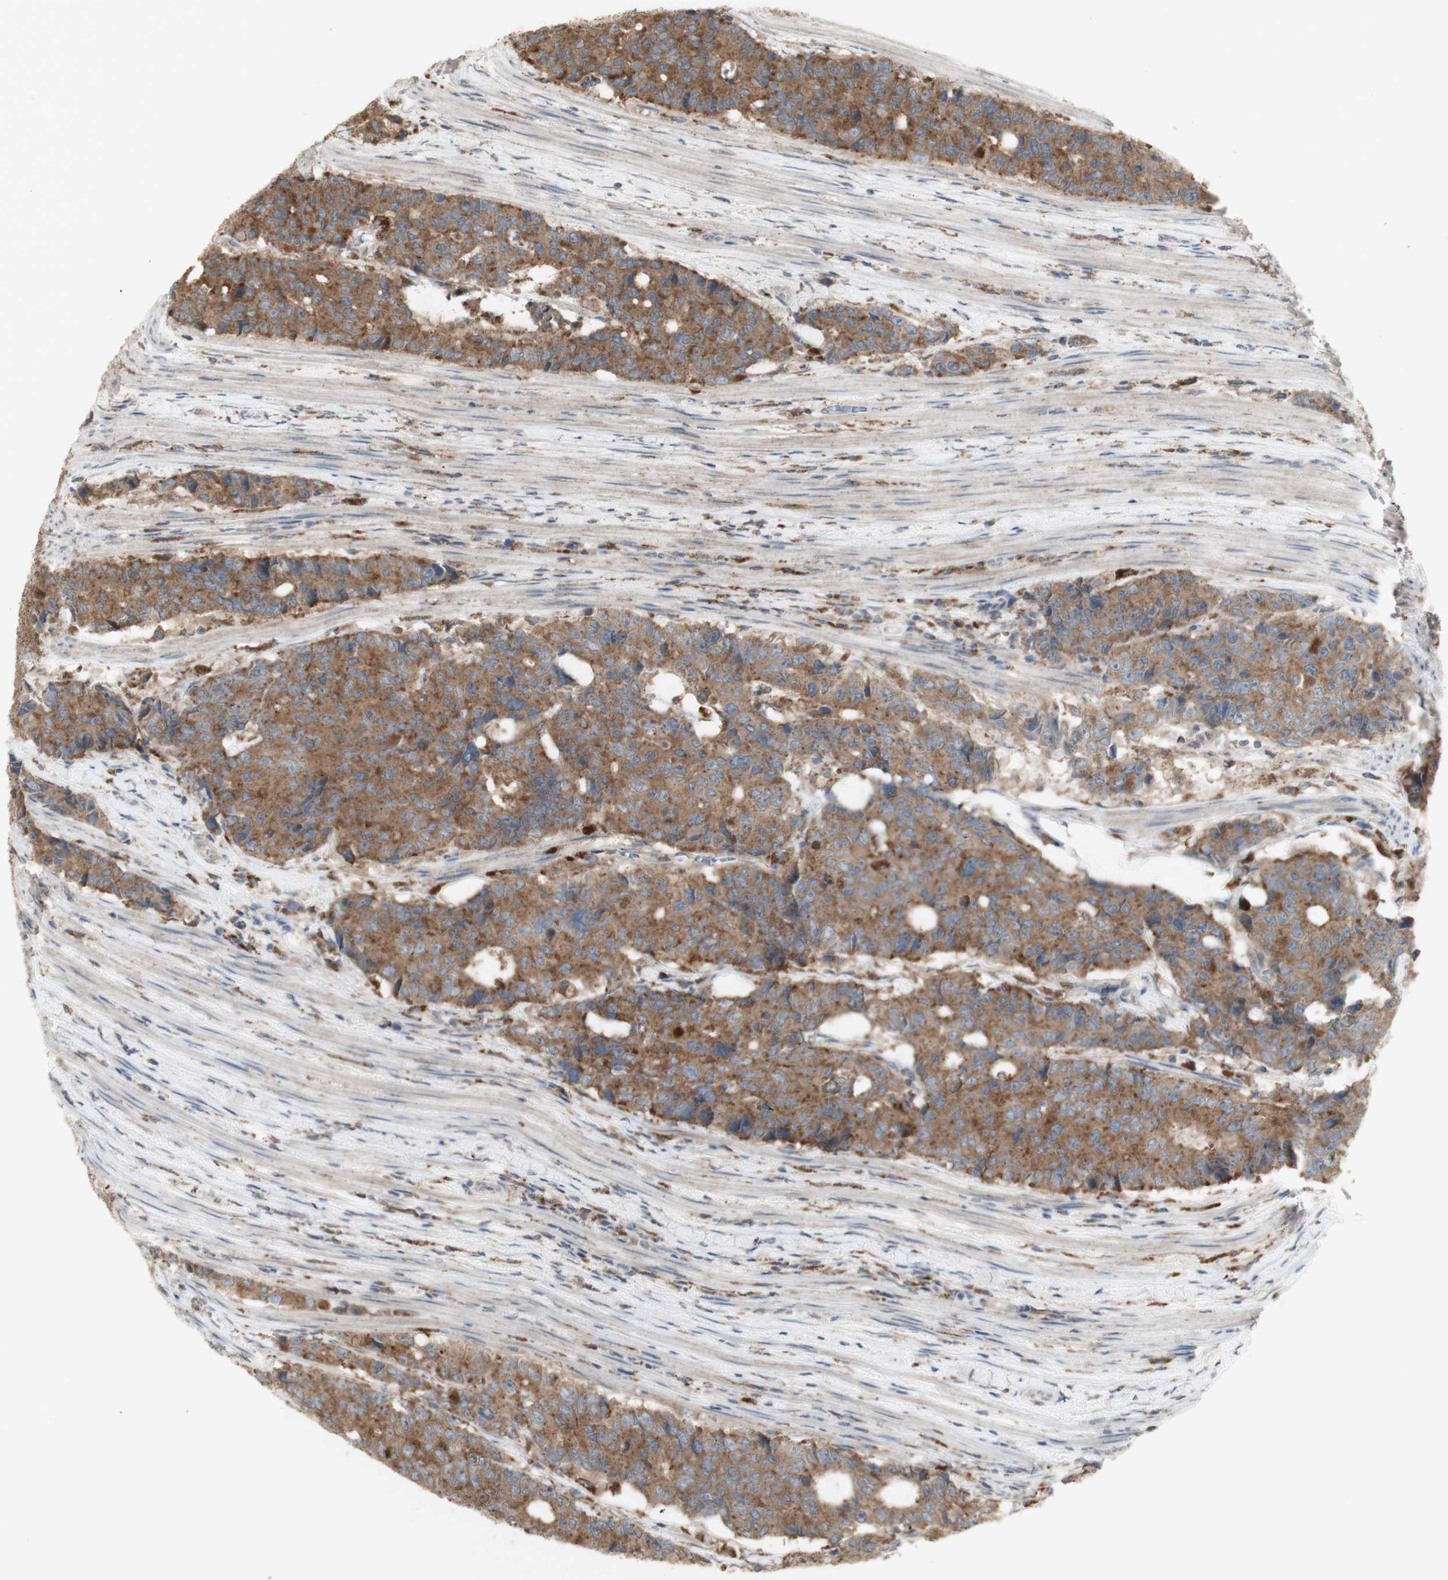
{"staining": {"intensity": "moderate", "quantity": ">75%", "location": "cytoplasmic/membranous"}, "tissue": "colorectal cancer", "cell_type": "Tumor cells", "image_type": "cancer", "snomed": [{"axis": "morphology", "description": "Adenocarcinoma, NOS"}, {"axis": "topography", "description": "Colon"}], "caption": "Immunohistochemical staining of adenocarcinoma (colorectal) demonstrates medium levels of moderate cytoplasmic/membranous expression in approximately >75% of tumor cells. (brown staining indicates protein expression, while blue staining denotes nuclei).", "gene": "ATP6V1E1", "patient": {"sex": "female", "age": 86}}